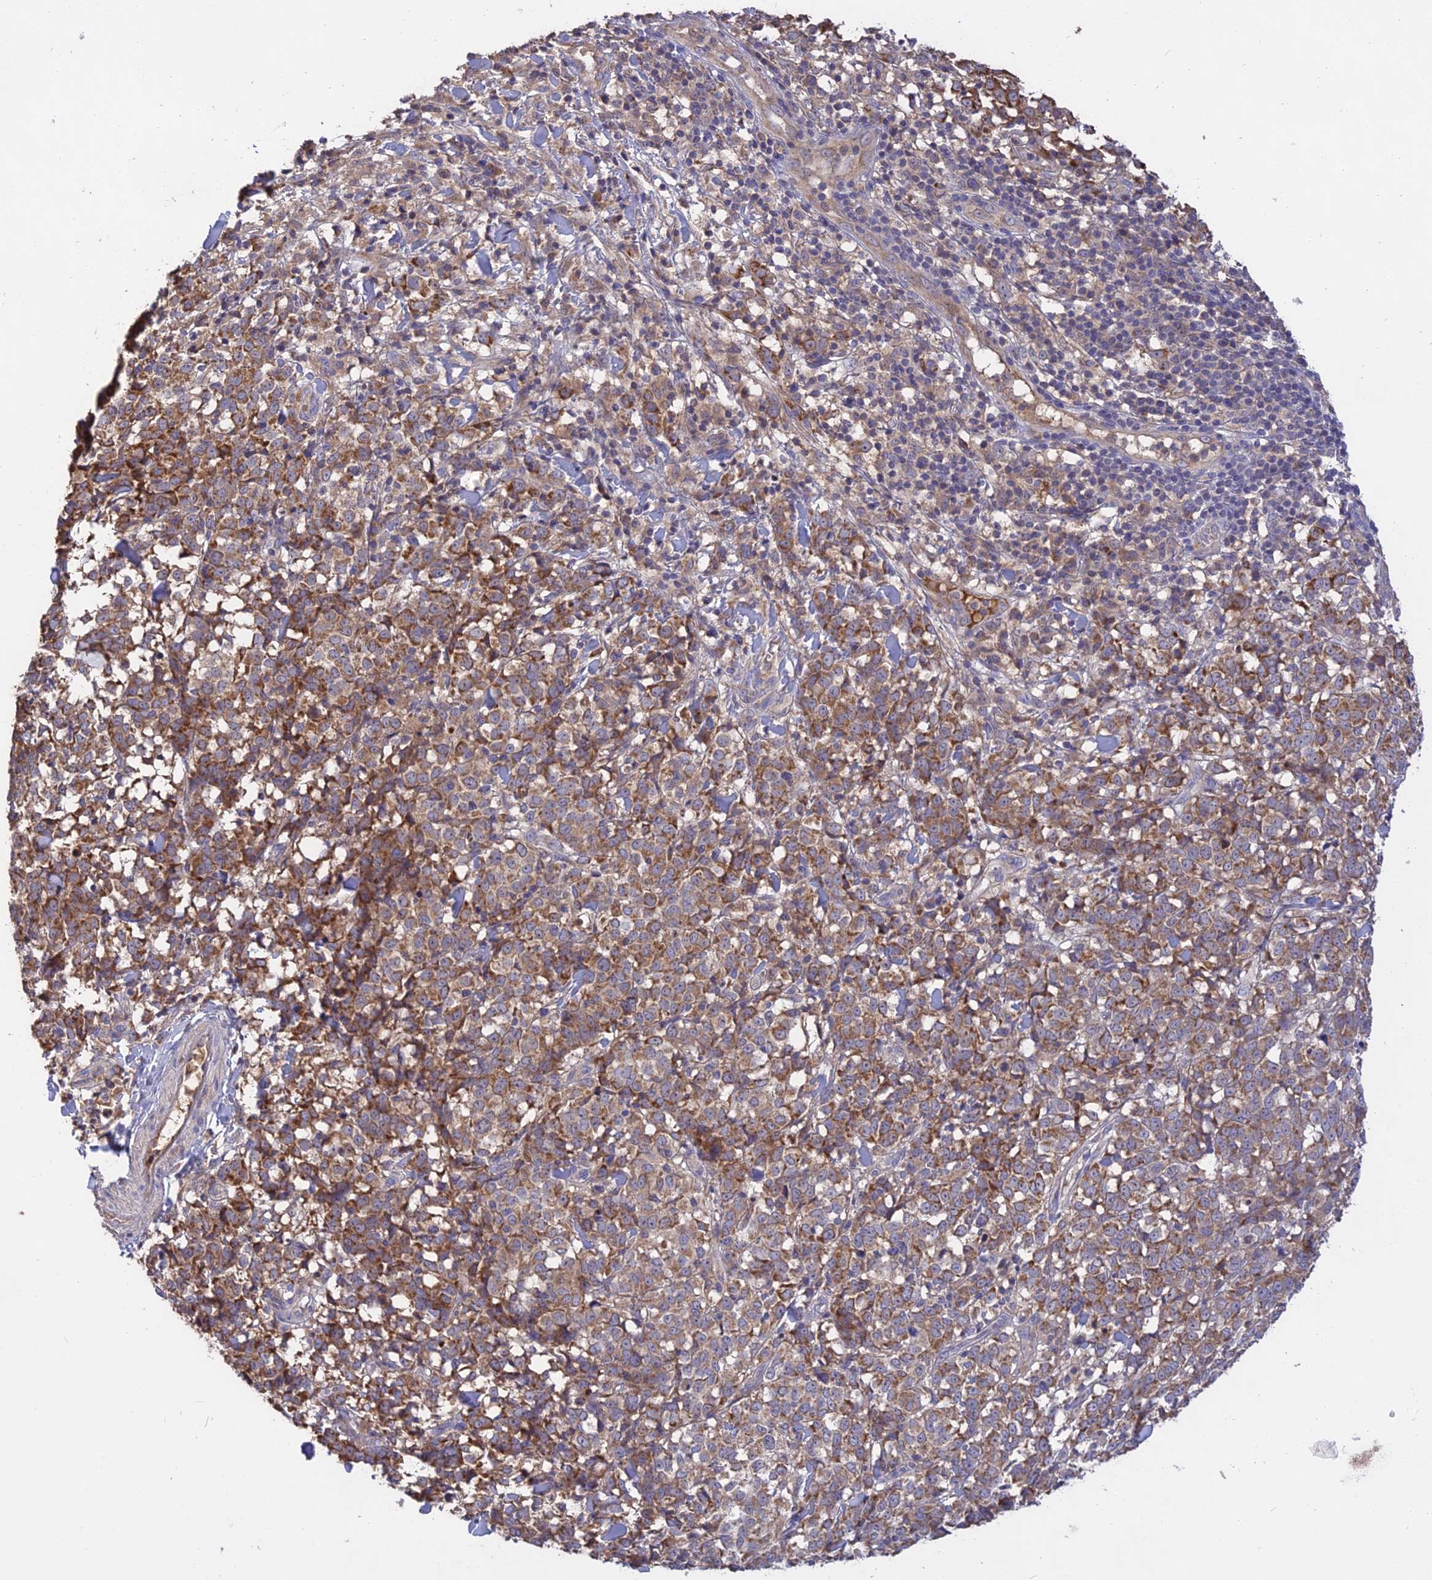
{"staining": {"intensity": "moderate", "quantity": ">75%", "location": "cytoplasmic/membranous"}, "tissue": "melanoma", "cell_type": "Tumor cells", "image_type": "cancer", "snomed": [{"axis": "morphology", "description": "Malignant melanoma, NOS"}, {"axis": "topography", "description": "Skin"}], "caption": "This histopathology image shows immunohistochemistry (IHC) staining of human malignant melanoma, with medium moderate cytoplasmic/membranous staining in about >75% of tumor cells.", "gene": "NUDT8", "patient": {"sex": "female", "age": 72}}